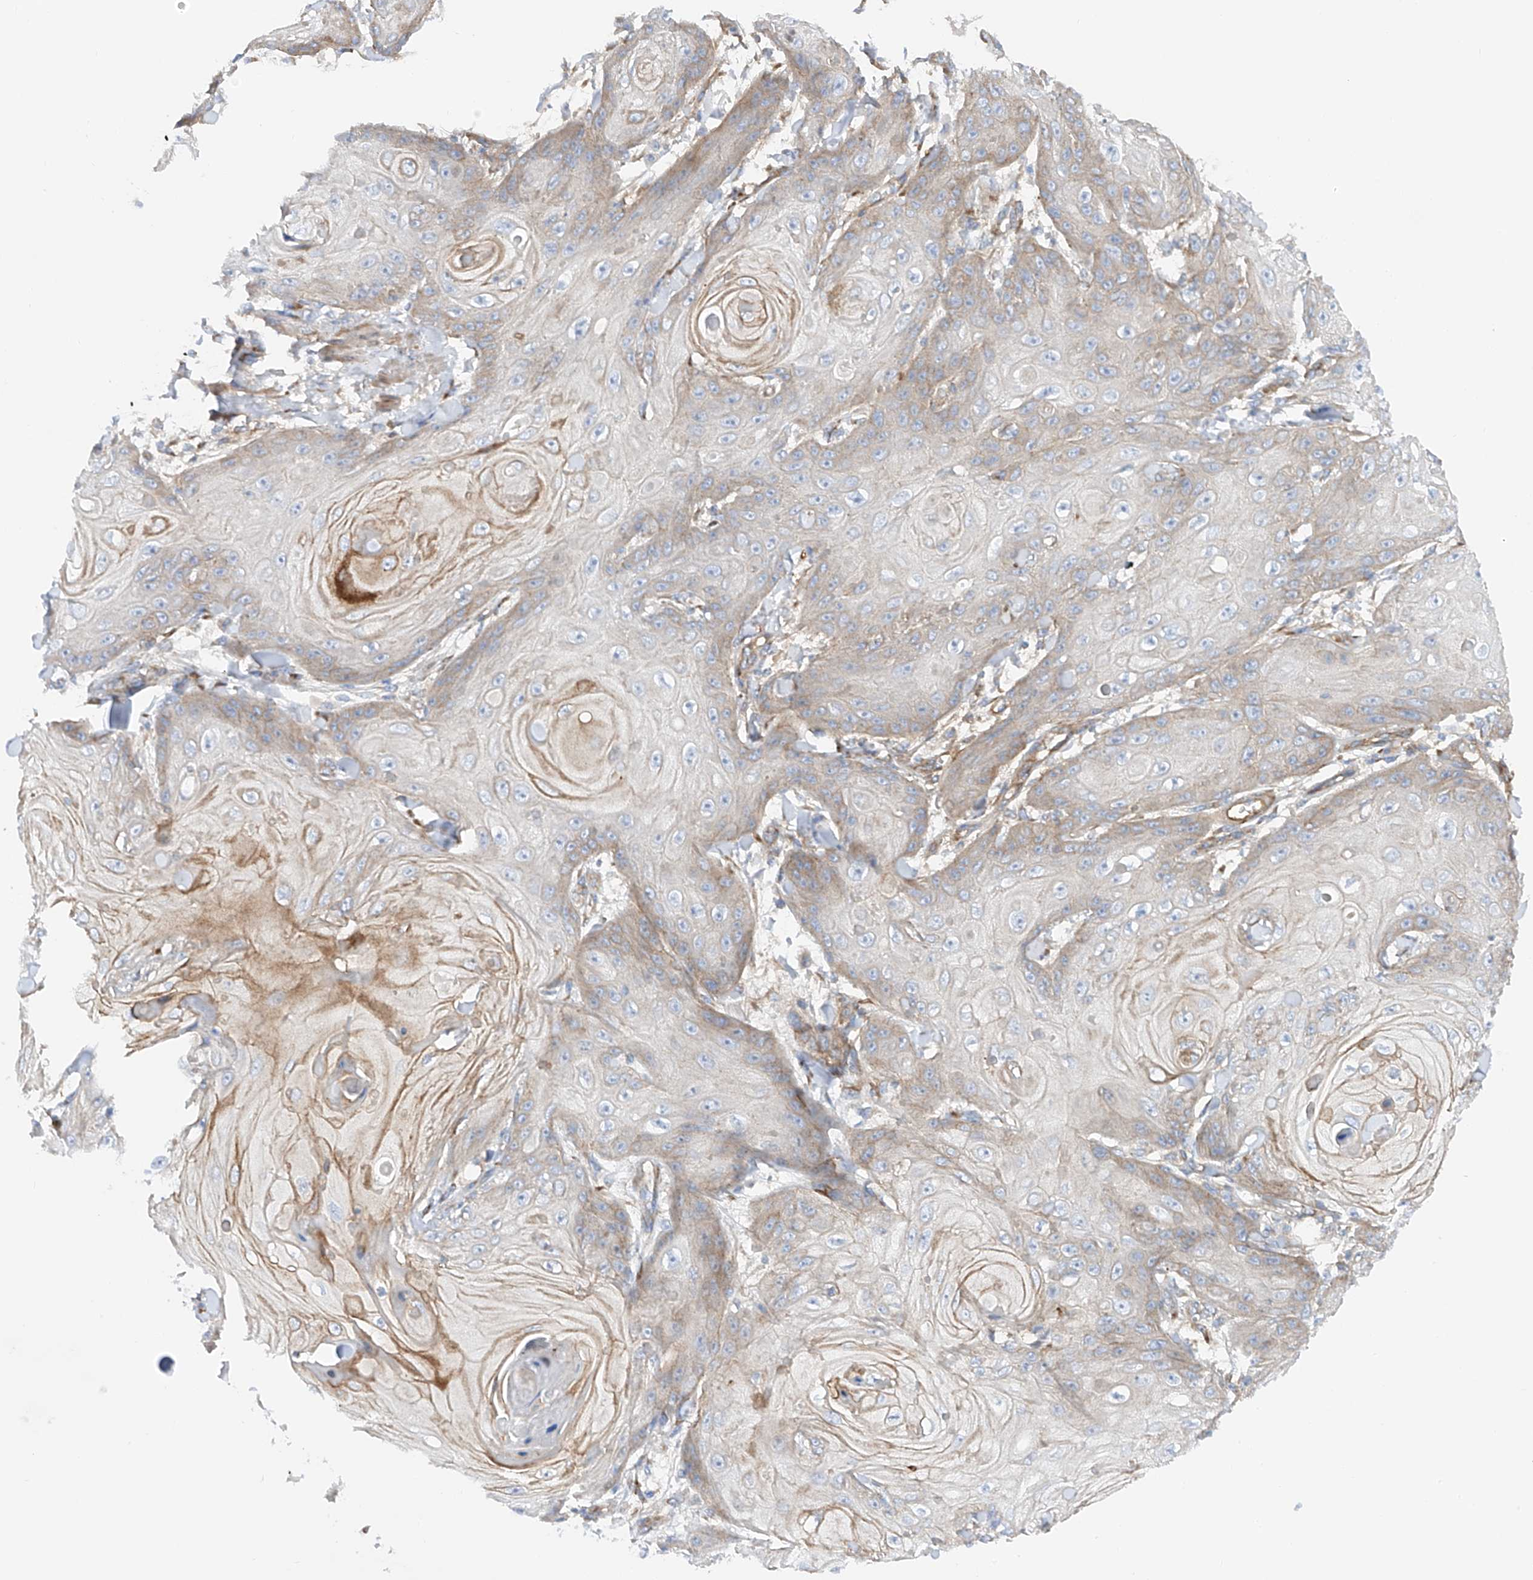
{"staining": {"intensity": "weak", "quantity": "<25%", "location": "cytoplasmic/membranous"}, "tissue": "skin cancer", "cell_type": "Tumor cells", "image_type": "cancer", "snomed": [{"axis": "morphology", "description": "Squamous cell carcinoma, NOS"}, {"axis": "topography", "description": "Skin"}], "caption": "Immunohistochemistry of squamous cell carcinoma (skin) exhibits no expression in tumor cells. Nuclei are stained in blue.", "gene": "LCA5", "patient": {"sex": "male", "age": 74}}